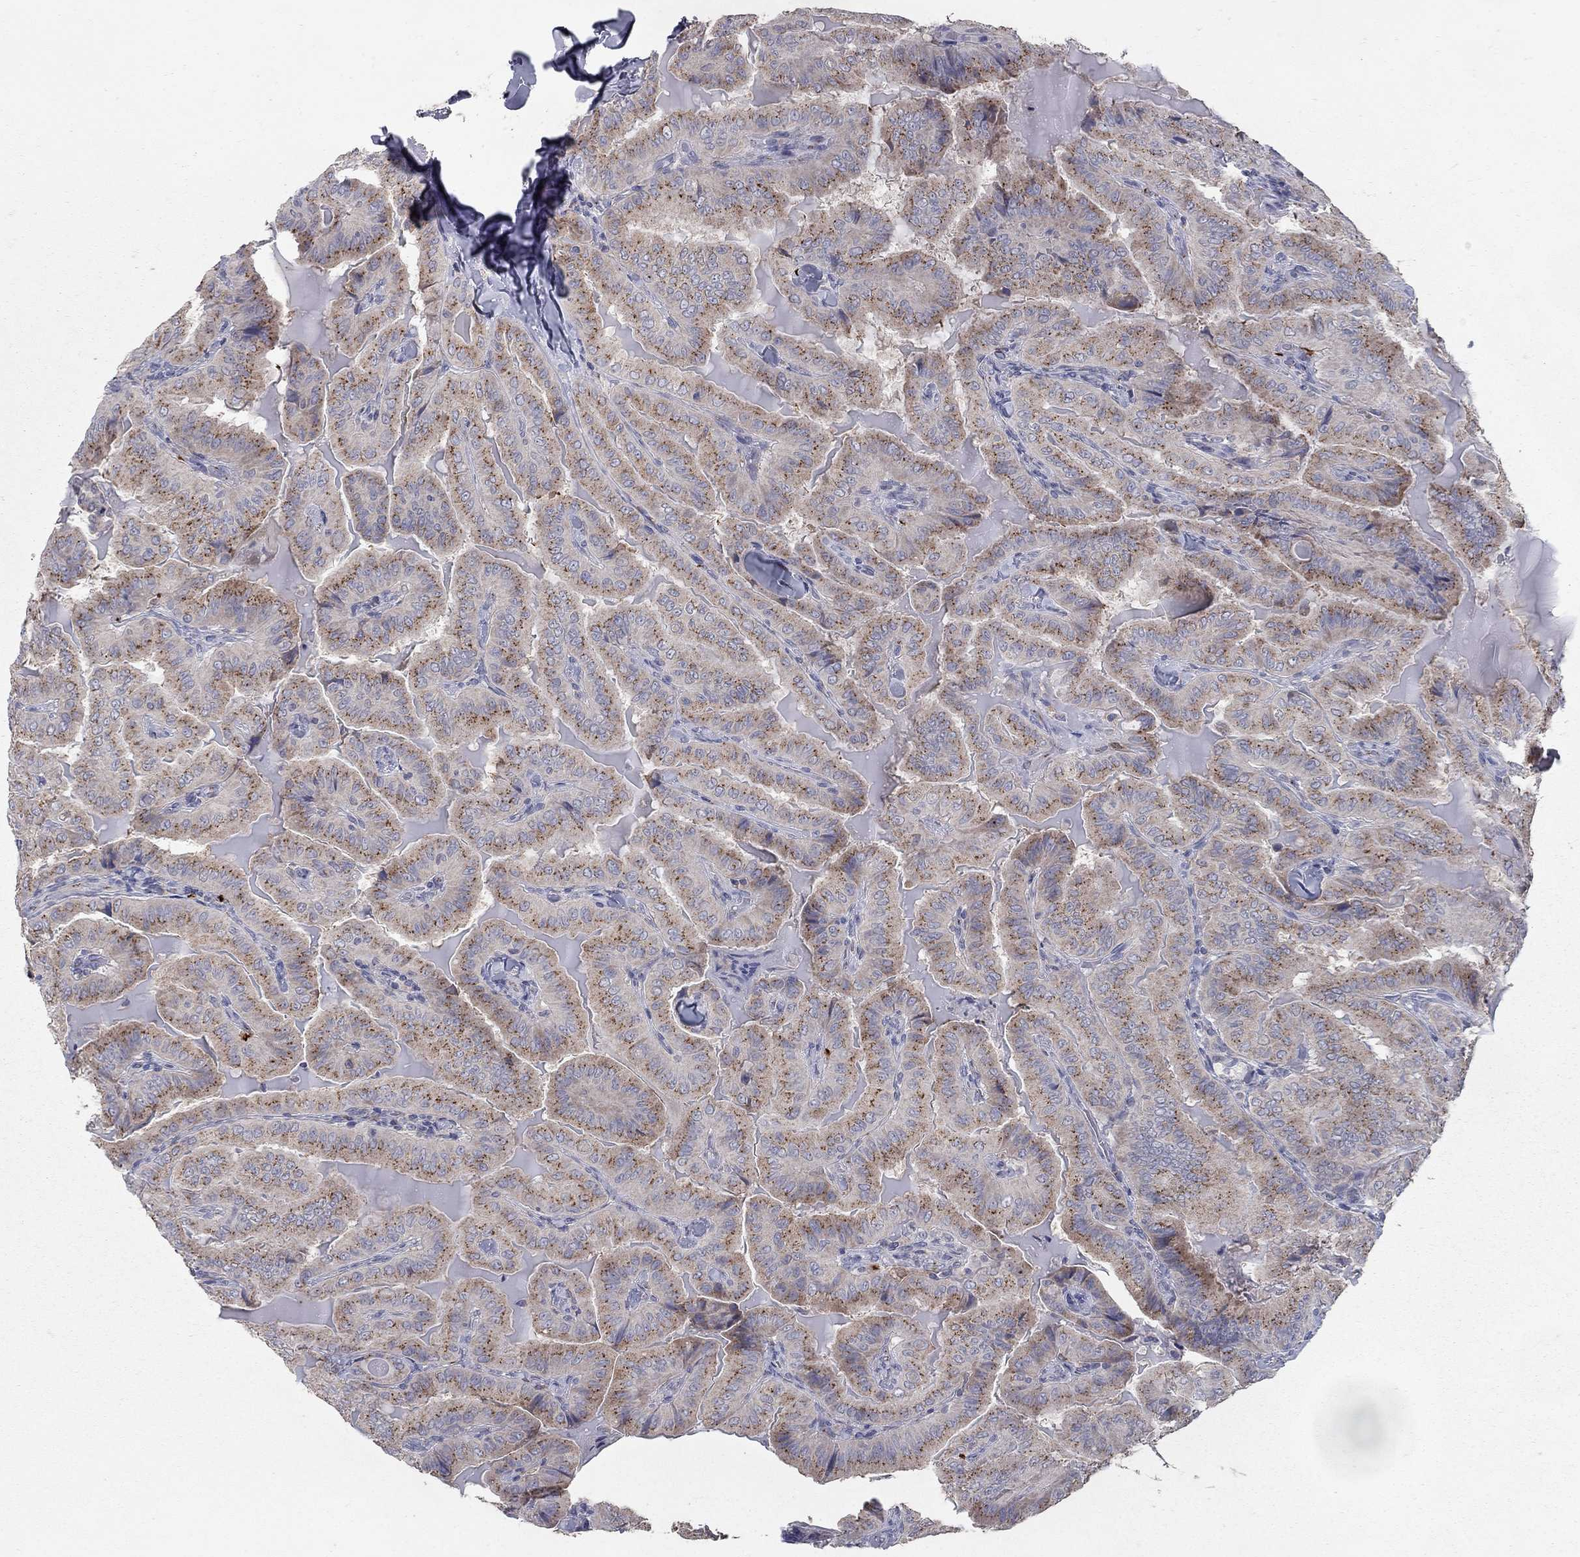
{"staining": {"intensity": "moderate", "quantity": ">75%", "location": "cytoplasmic/membranous"}, "tissue": "thyroid cancer", "cell_type": "Tumor cells", "image_type": "cancer", "snomed": [{"axis": "morphology", "description": "Papillary adenocarcinoma, NOS"}, {"axis": "topography", "description": "Thyroid gland"}], "caption": "Protein analysis of thyroid cancer tissue displays moderate cytoplasmic/membranous positivity in about >75% of tumor cells.", "gene": "KIAA0319L", "patient": {"sex": "female", "age": 68}}